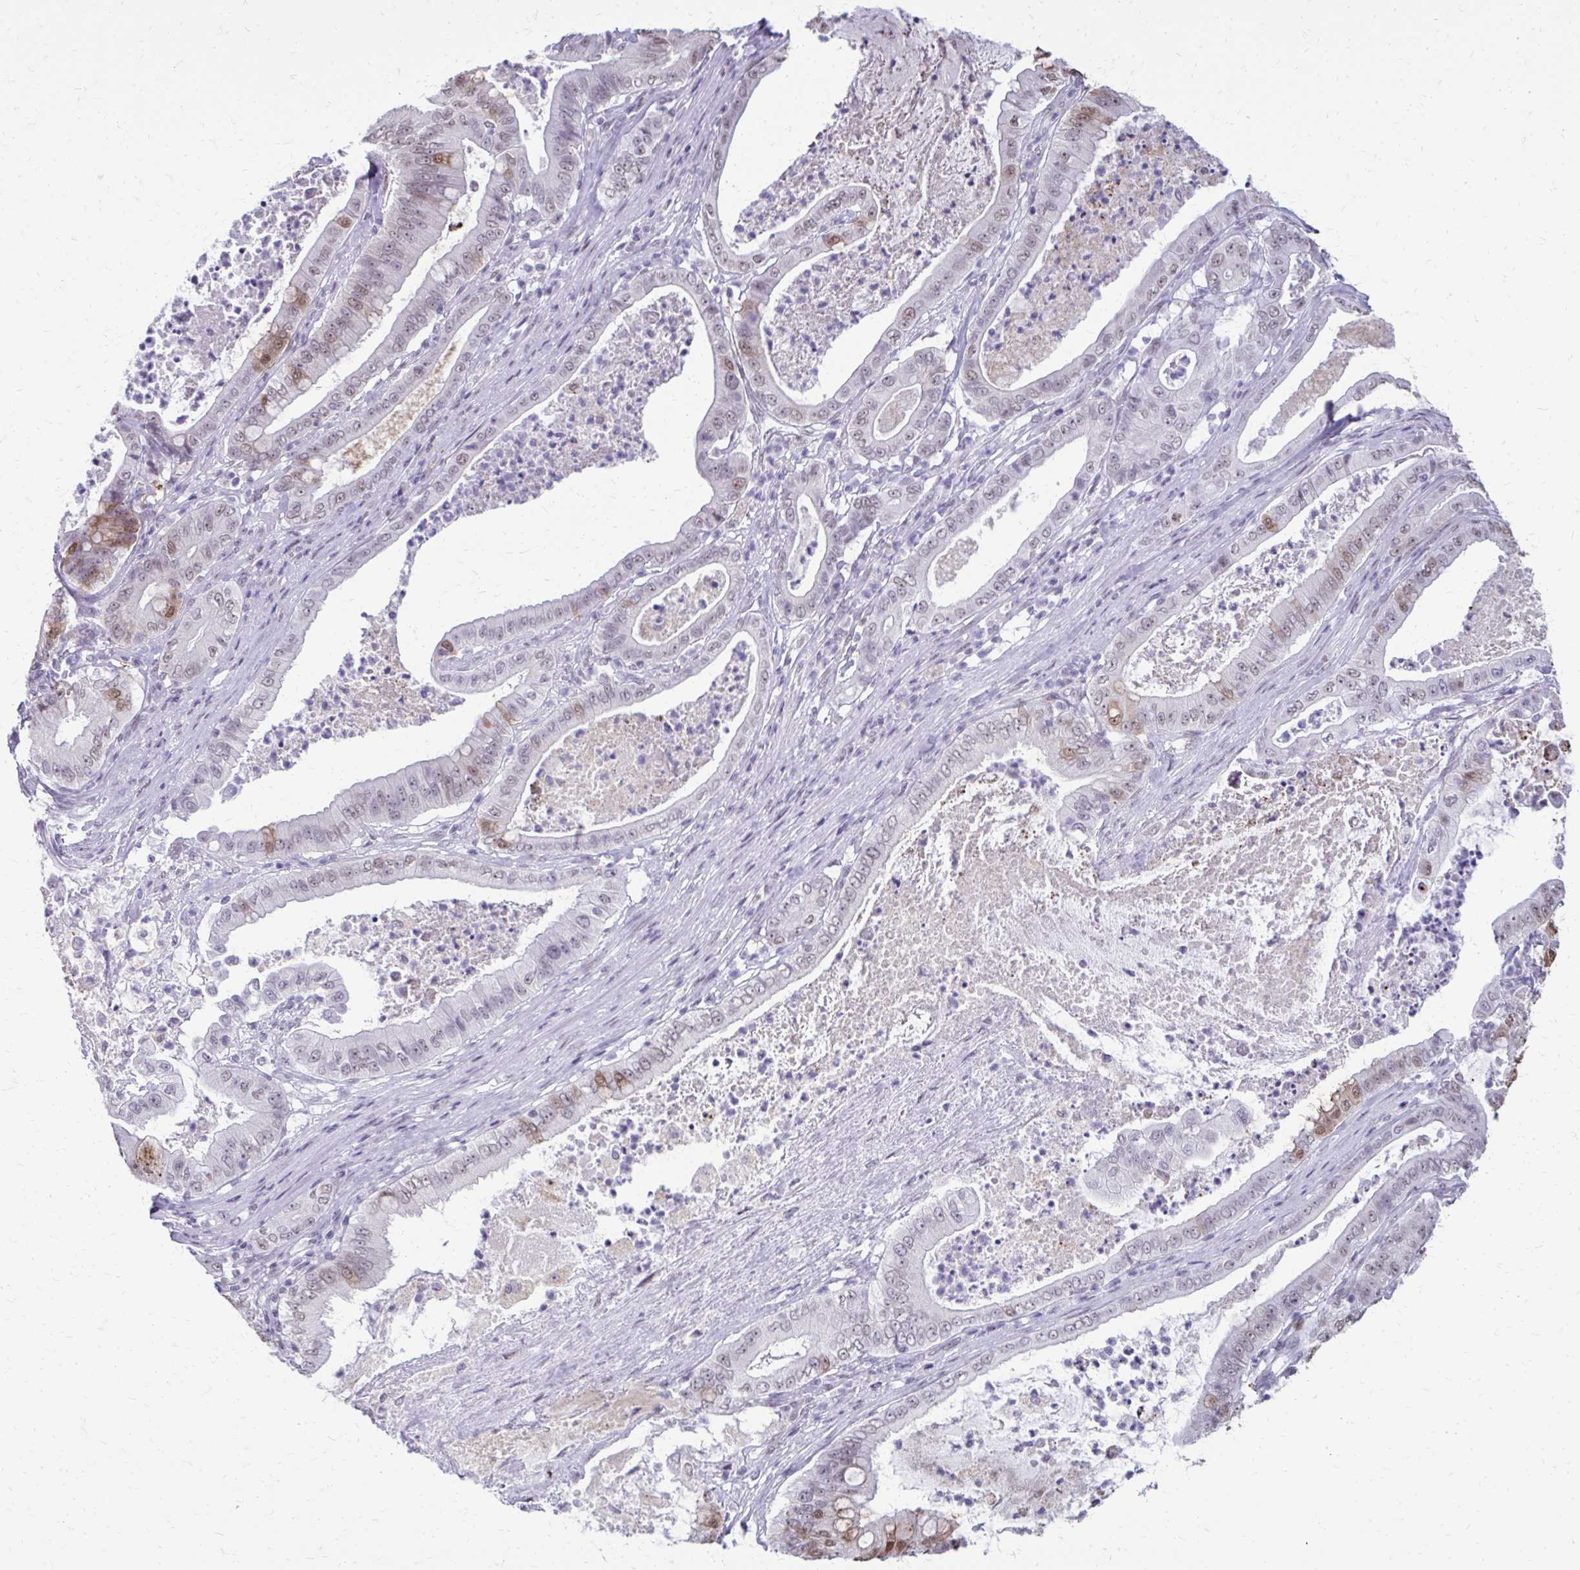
{"staining": {"intensity": "moderate", "quantity": "<25%", "location": "cytoplasmic/membranous,nuclear"}, "tissue": "pancreatic cancer", "cell_type": "Tumor cells", "image_type": "cancer", "snomed": [{"axis": "morphology", "description": "Adenocarcinoma, NOS"}, {"axis": "topography", "description": "Pancreas"}], "caption": "This image demonstrates immunohistochemistry (IHC) staining of pancreatic cancer, with low moderate cytoplasmic/membranous and nuclear expression in about <25% of tumor cells.", "gene": "SS18", "patient": {"sex": "male", "age": 71}}